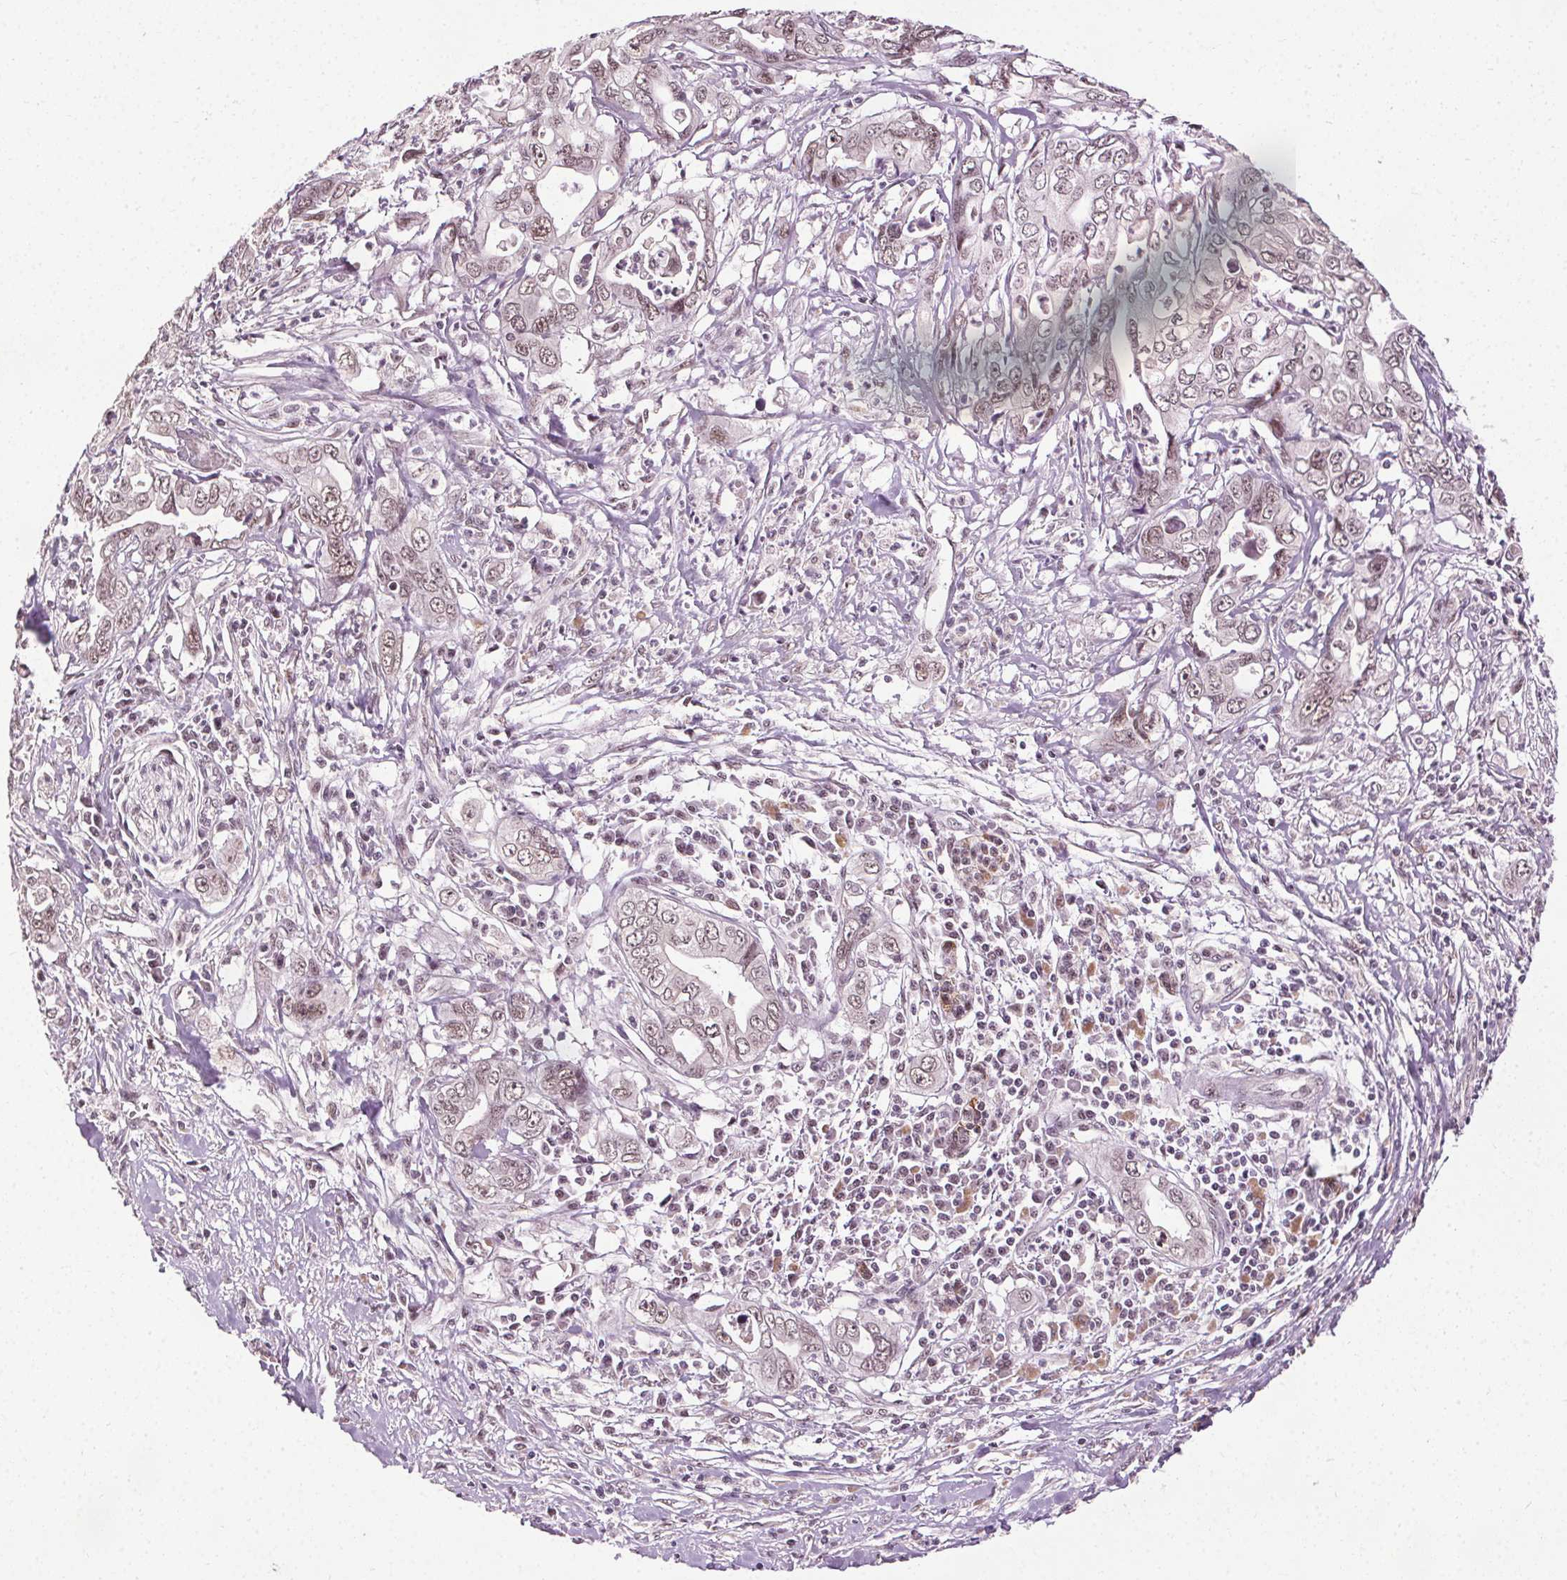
{"staining": {"intensity": "moderate", "quantity": ">75%", "location": "nuclear"}, "tissue": "pancreatic cancer", "cell_type": "Tumor cells", "image_type": "cancer", "snomed": [{"axis": "morphology", "description": "Adenocarcinoma, NOS"}, {"axis": "topography", "description": "Pancreas"}], "caption": "The micrograph reveals a brown stain indicating the presence of a protein in the nuclear of tumor cells in pancreatic cancer. The protein is shown in brown color, while the nuclei are stained blue.", "gene": "MED6", "patient": {"sex": "male", "age": 68}}